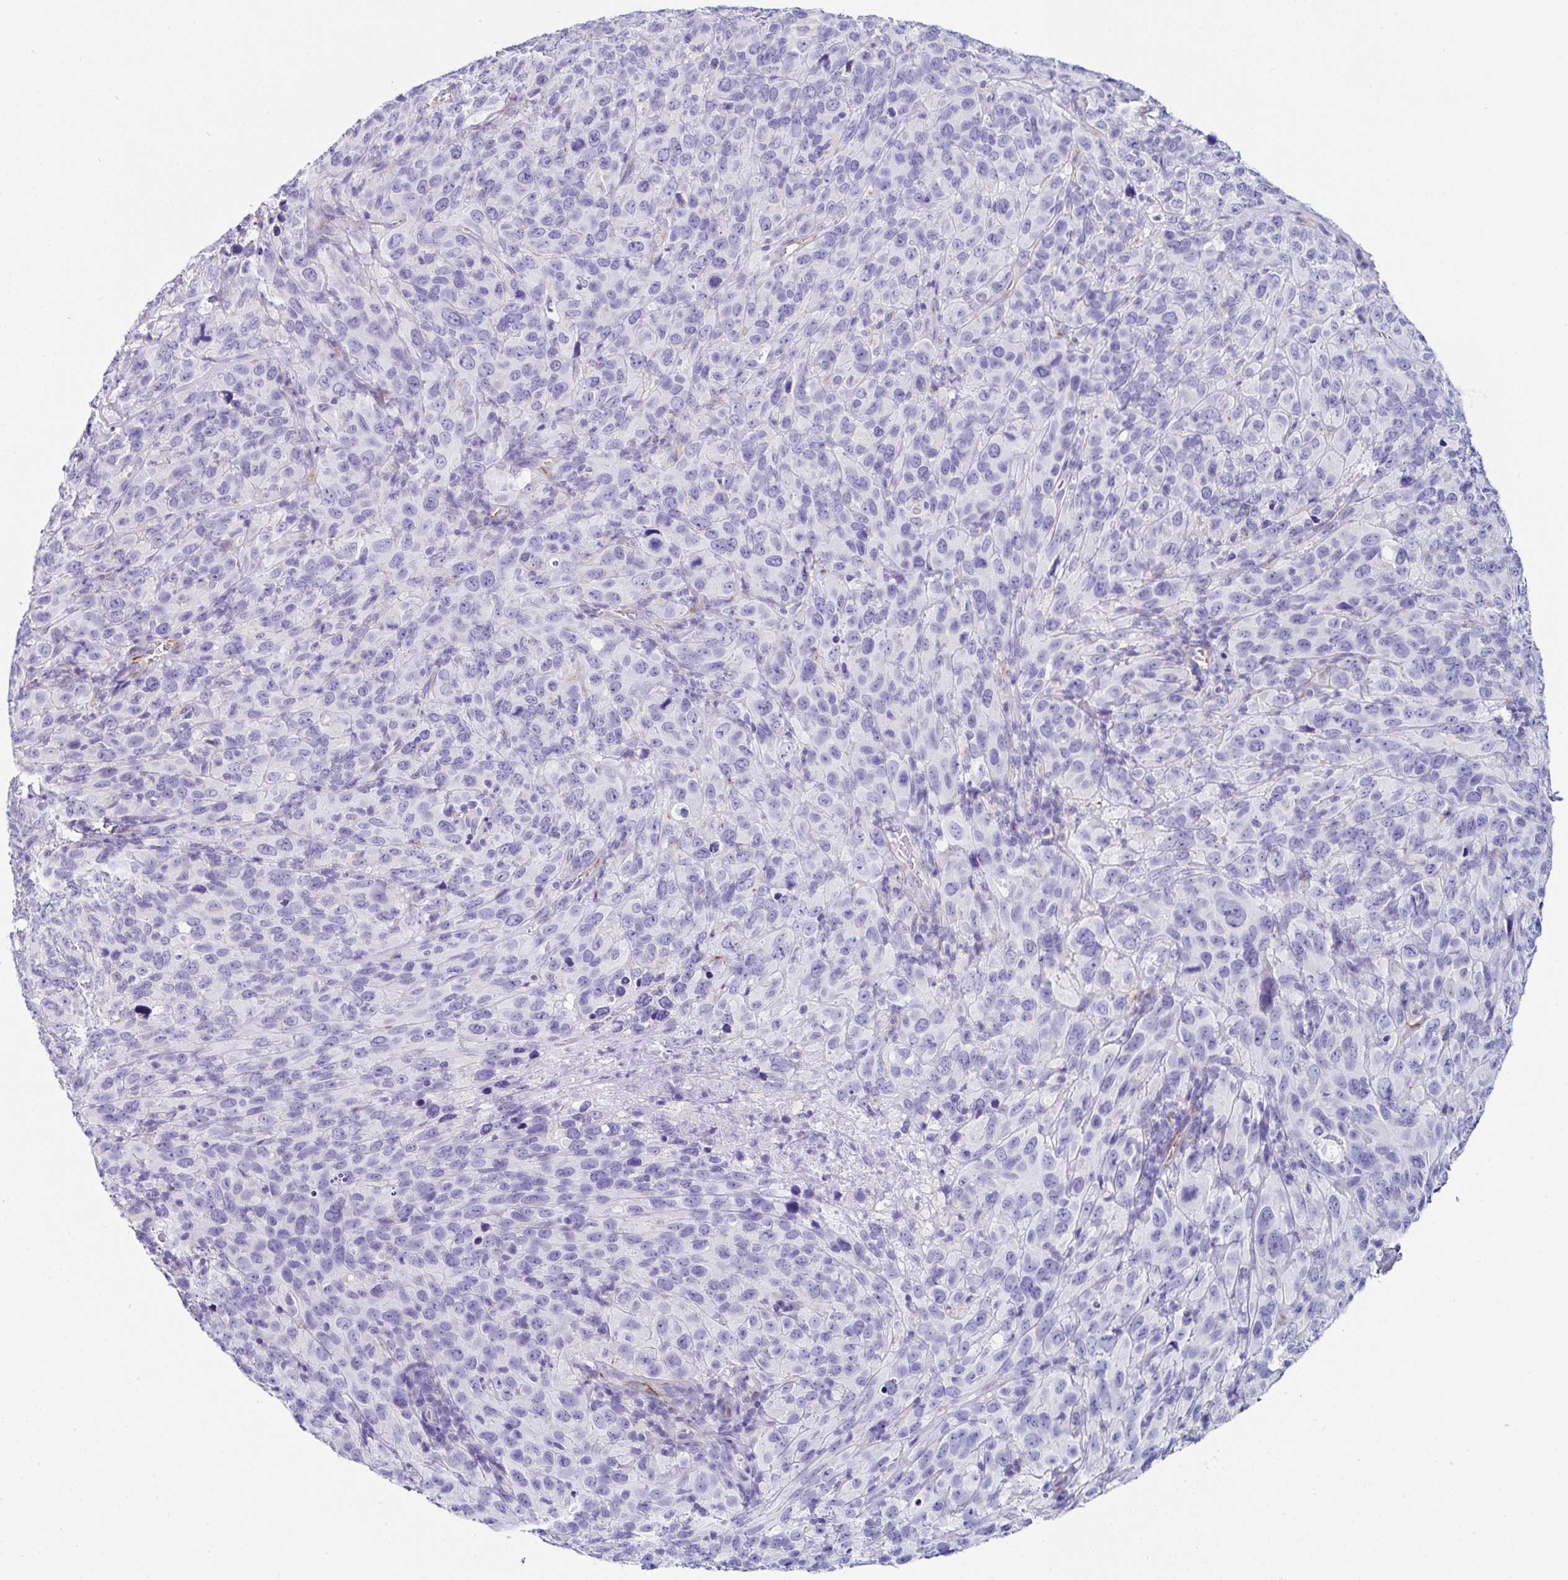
{"staining": {"intensity": "negative", "quantity": "none", "location": "none"}, "tissue": "cervical cancer", "cell_type": "Tumor cells", "image_type": "cancer", "snomed": [{"axis": "morphology", "description": "Squamous cell carcinoma, NOS"}, {"axis": "topography", "description": "Cervix"}], "caption": "Cervical squamous cell carcinoma stained for a protein using IHC exhibits no expression tumor cells.", "gene": "TMPRSS11E", "patient": {"sex": "female", "age": 51}}